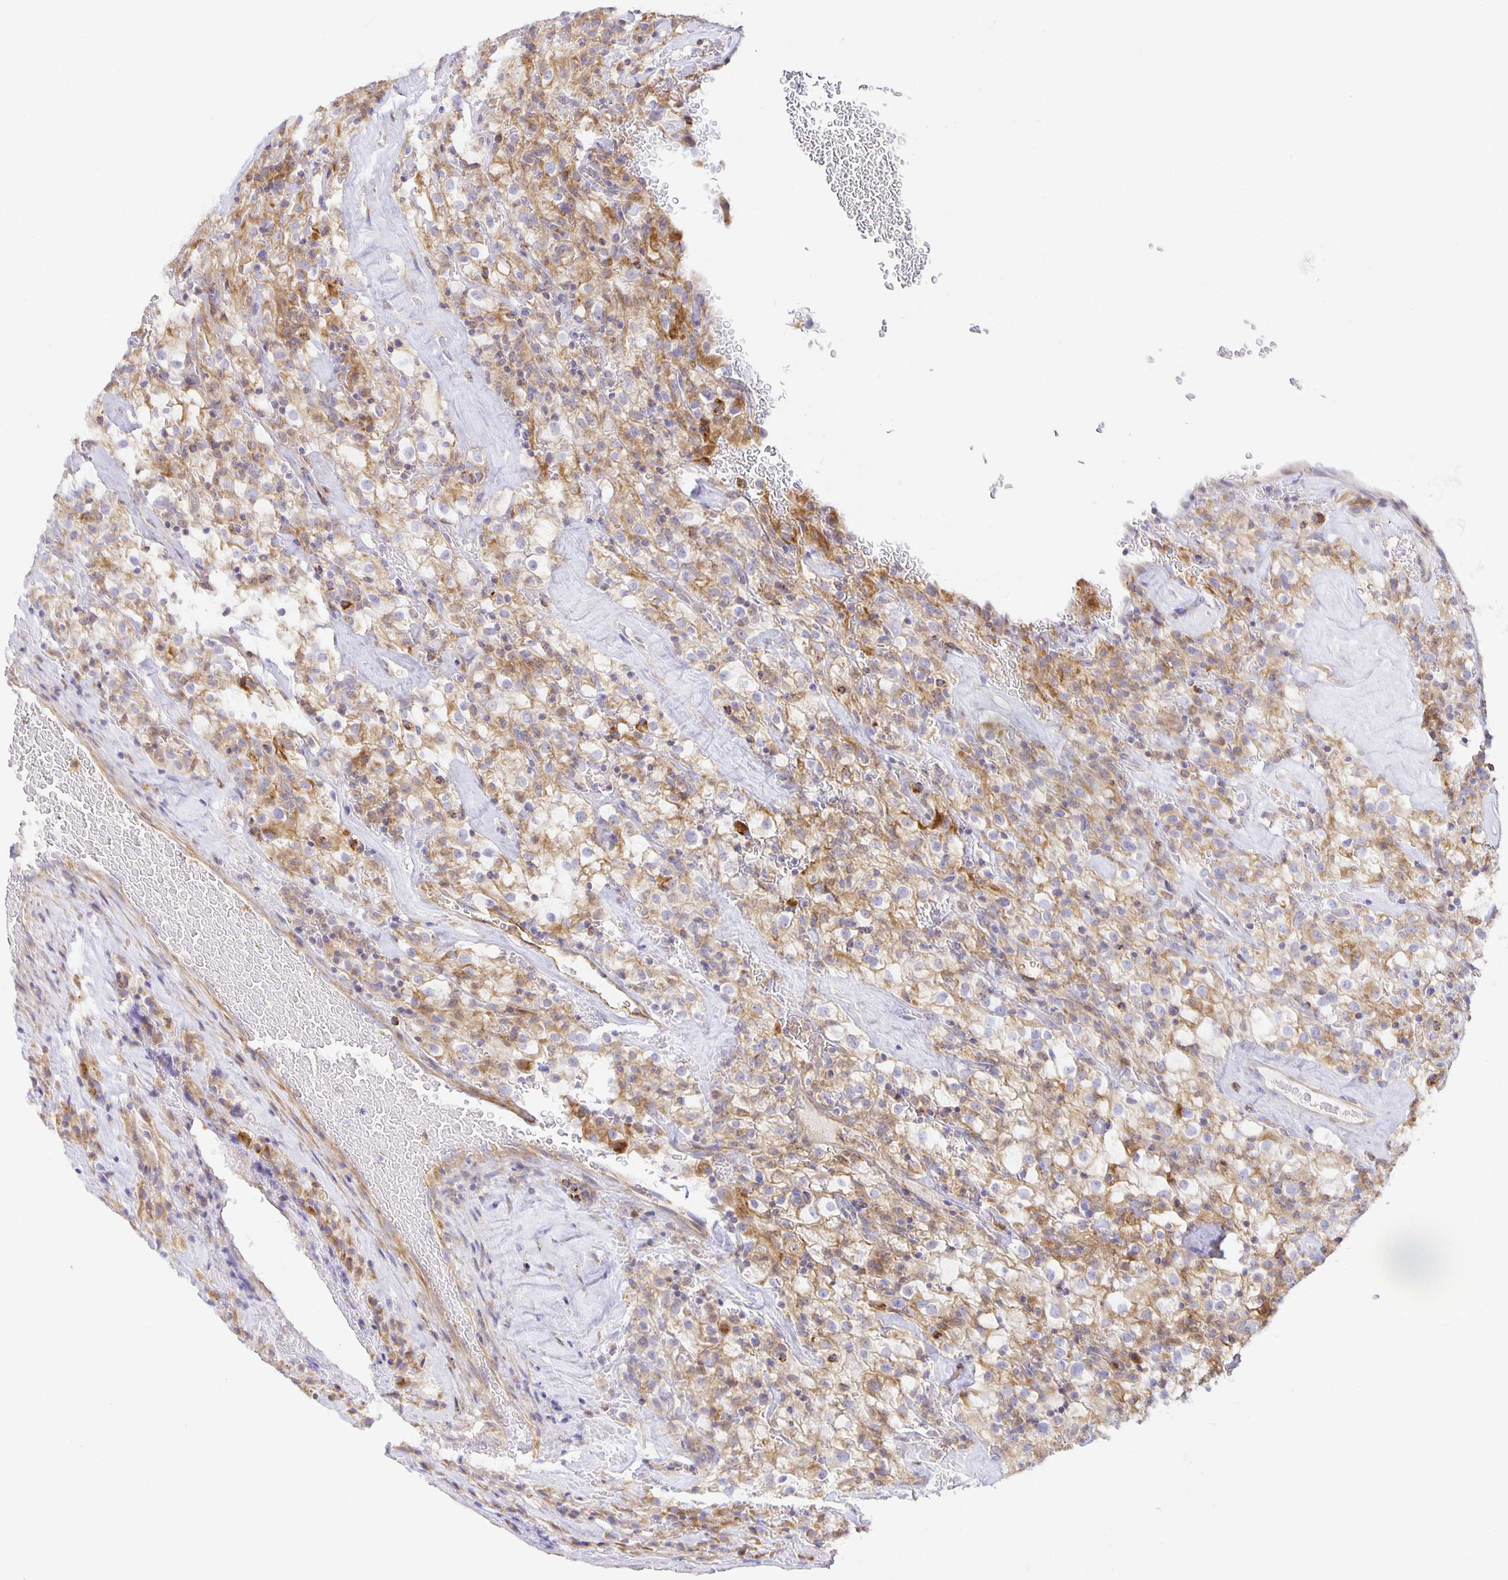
{"staining": {"intensity": "moderate", "quantity": "25%-75%", "location": "cytoplasmic/membranous"}, "tissue": "renal cancer", "cell_type": "Tumor cells", "image_type": "cancer", "snomed": [{"axis": "morphology", "description": "Adenocarcinoma, NOS"}, {"axis": "topography", "description": "Kidney"}], "caption": "The histopathology image exhibits staining of adenocarcinoma (renal), revealing moderate cytoplasmic/membranous protein staining (brown color) within tumor cells.", "gene": "FLRT3", "patient": {"sex": "female", "age": 74}}